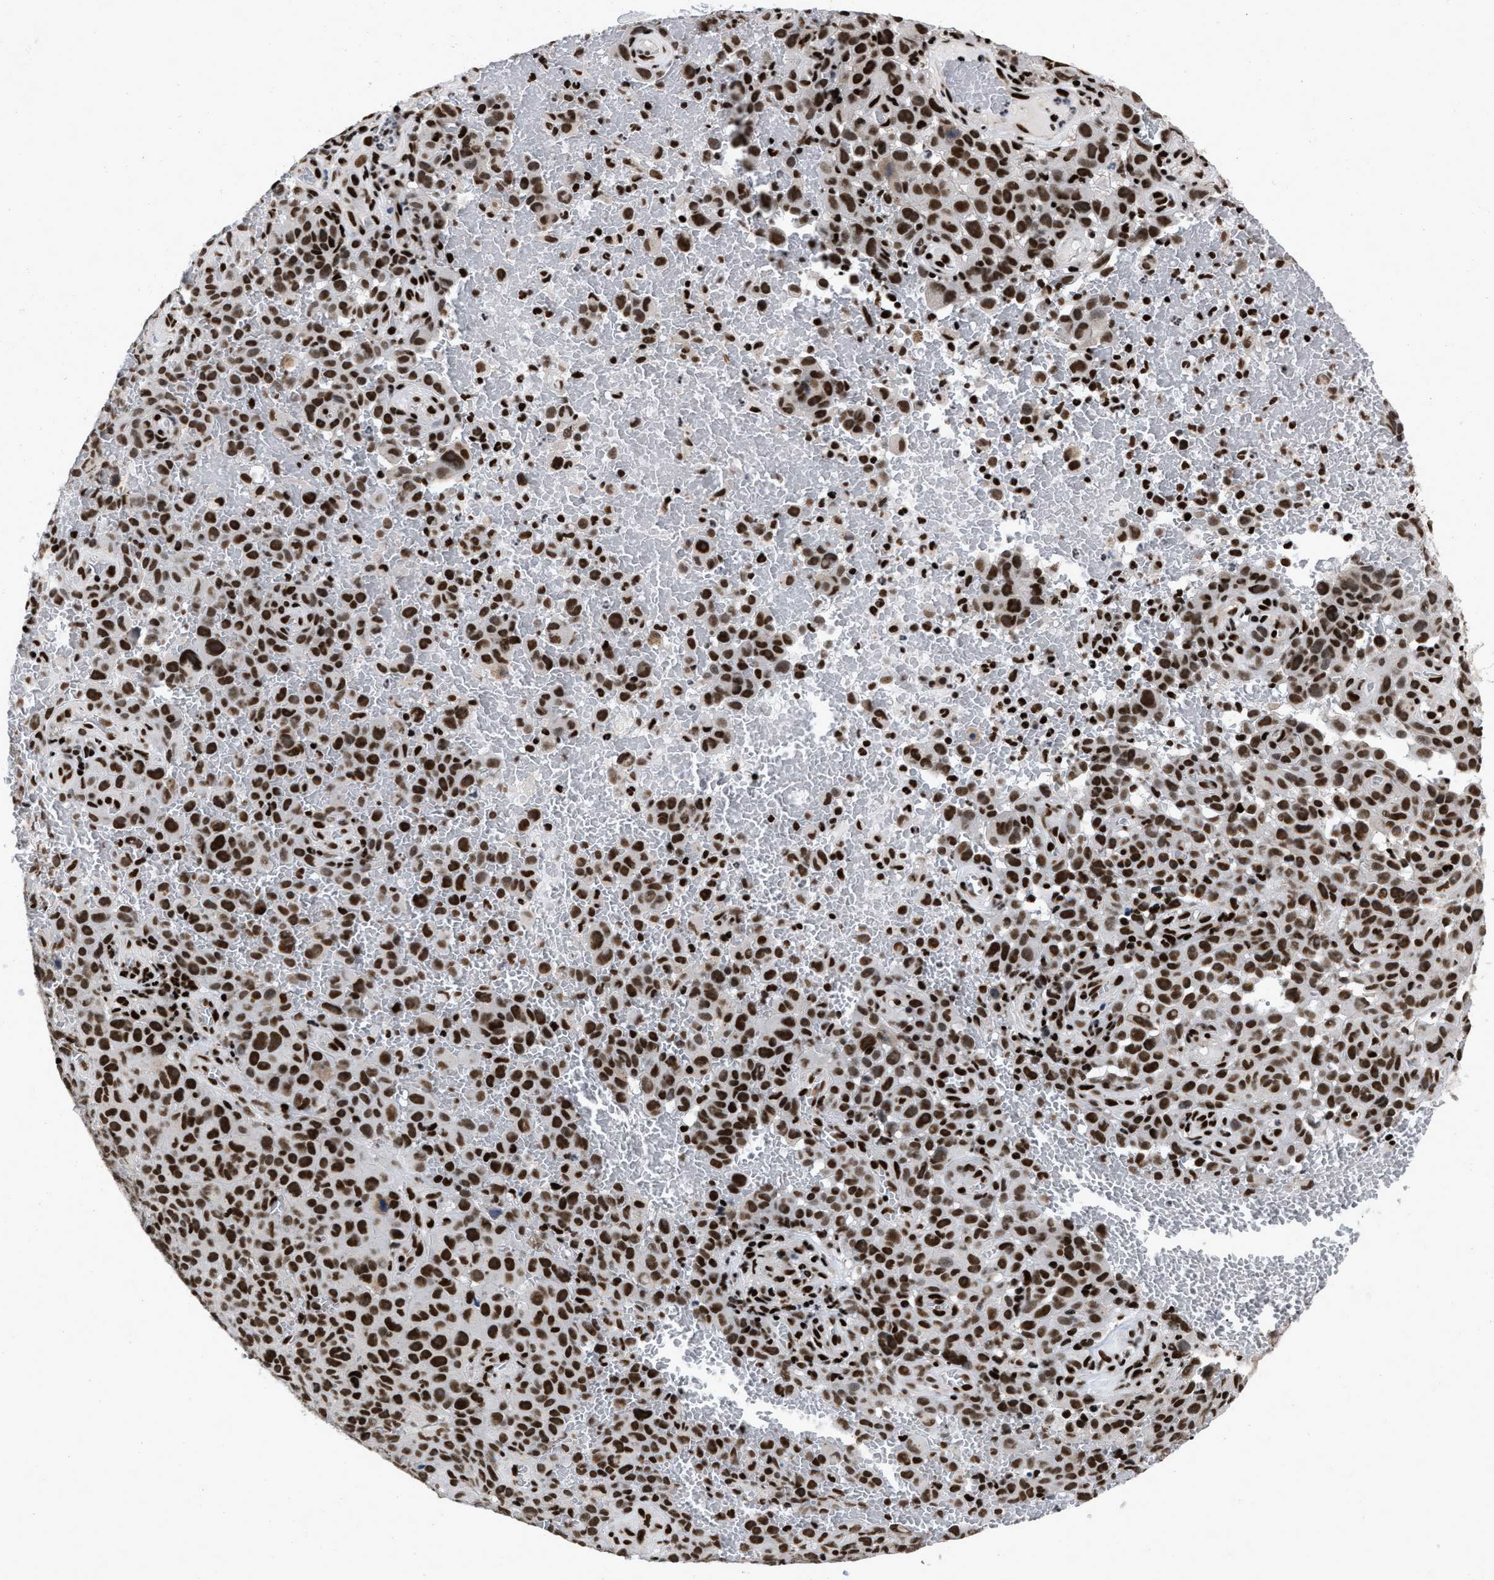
{"staining": {"intensity": "strong", "quantity": ">75%", "location": "nuclear"}, "tissue": "melanoma", "cell_type": "Tumor cells", "image_type": "cancer", "snomed": [{"axis": "morphology", "description": "Malignant melanoma, NOS"}, {"axis": "topography", "description": "Skin"}], "caption": "A high-resolution image shows IHC staining of malignant melanoma, which reveals strong nuclear expression in approximately >75% of tumor cells.", "gene": "CREB1", "patient": {"sex": "female", "age": 82}}